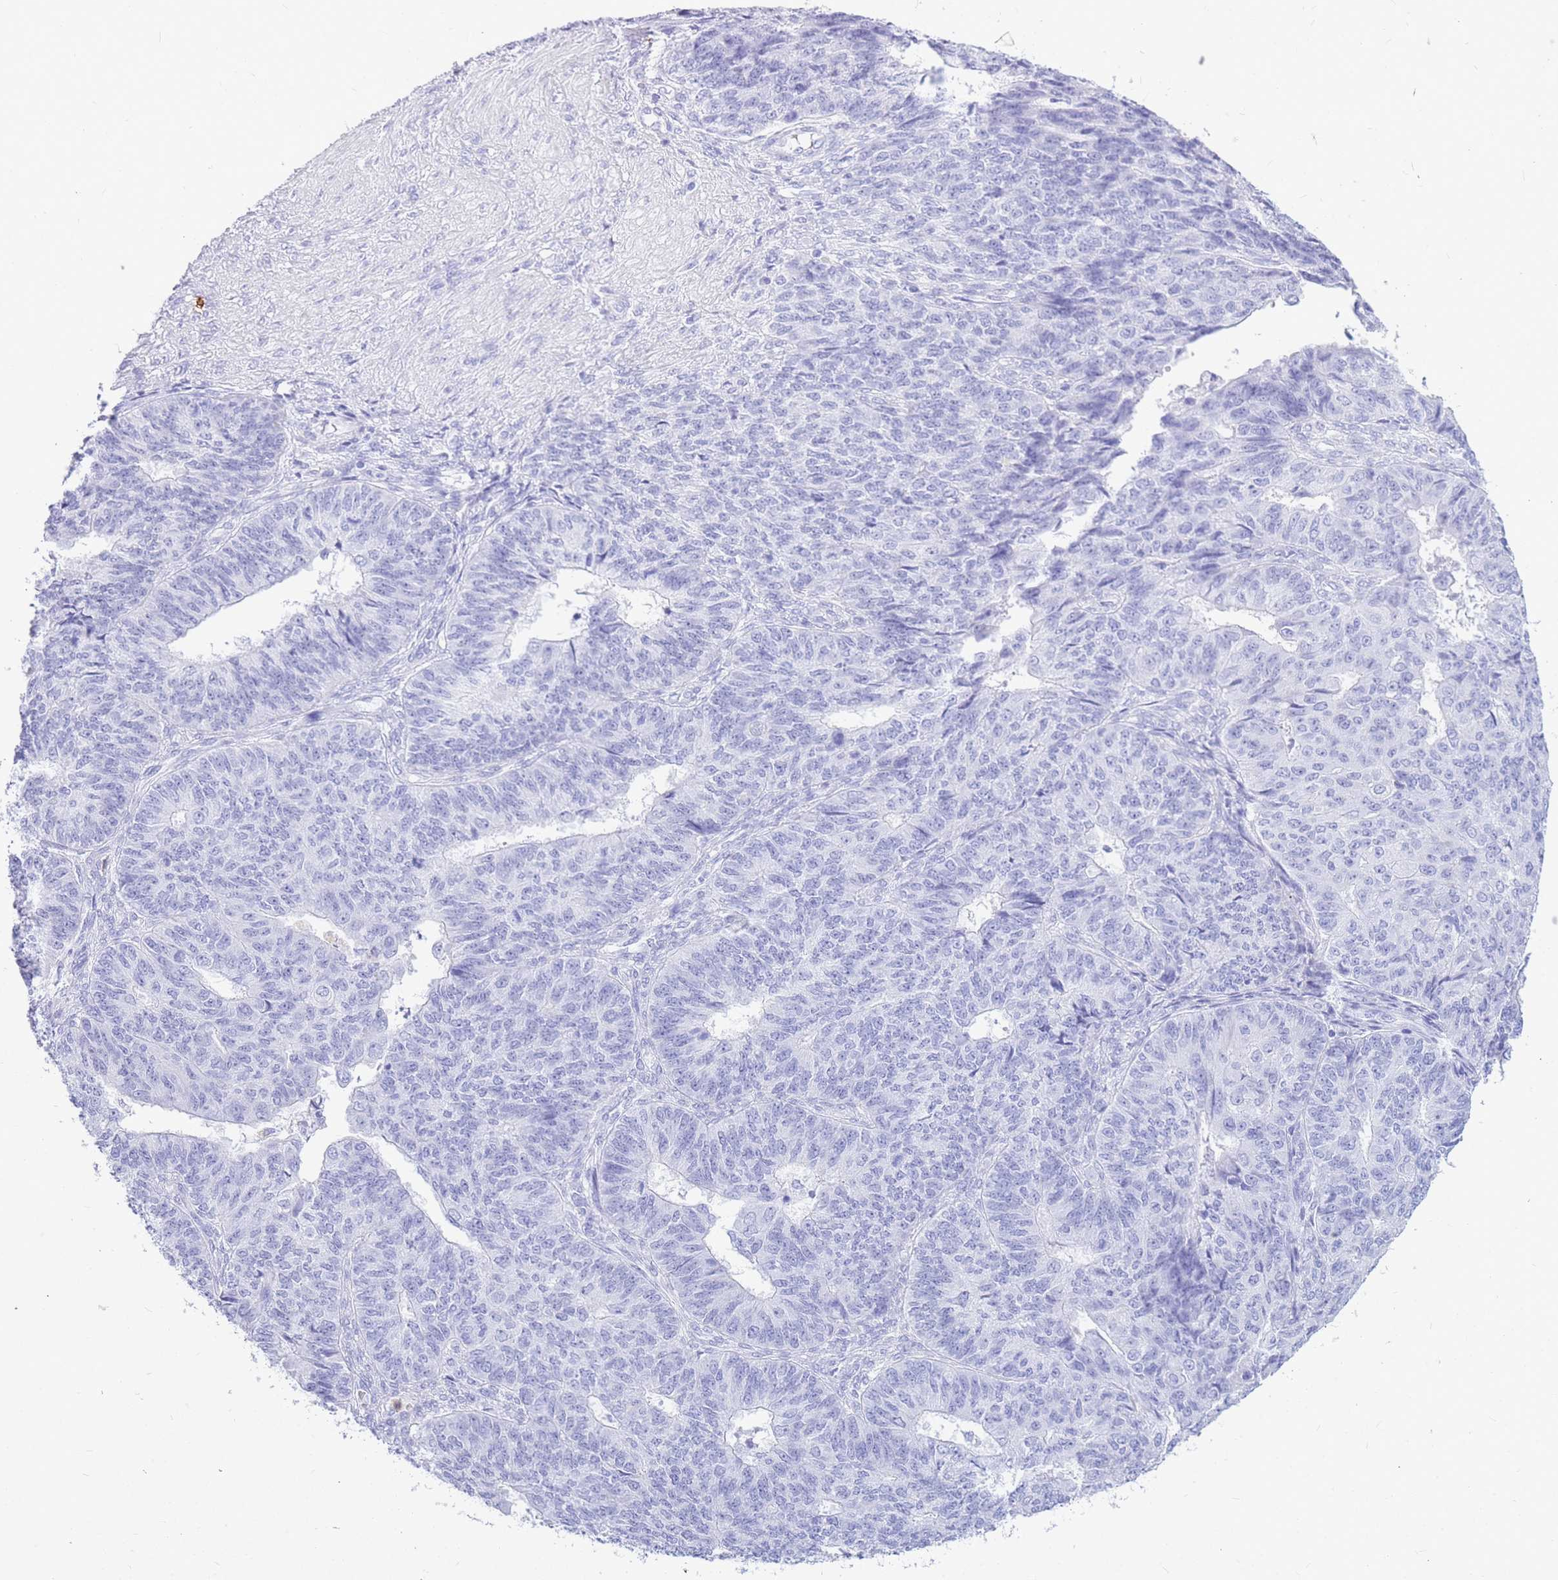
{"staining": {"intensity": "negative", "quantity": "none", "location": "none"}, "tissue": "endometrial cancer", "cell_type": "Tumor cells", "image_type": "cancer", "snomed": [{"axis": "morphology", "description": "Adenocarcinoma, NOS"}, {"axis": "topography", "description": "Endometrium"}], "caption": "Immunohistochemistry (IHC) photomicrograph of human endometrial cancer stained for a protein (brown), which demonstrates no positivity in tumor cells. (DAB (3,3'-diaminobenzidine) immunohistochemistry (IHC), high magnification).", "gene": "HERC1", "patient": {"sex": "female", "age": 32}}